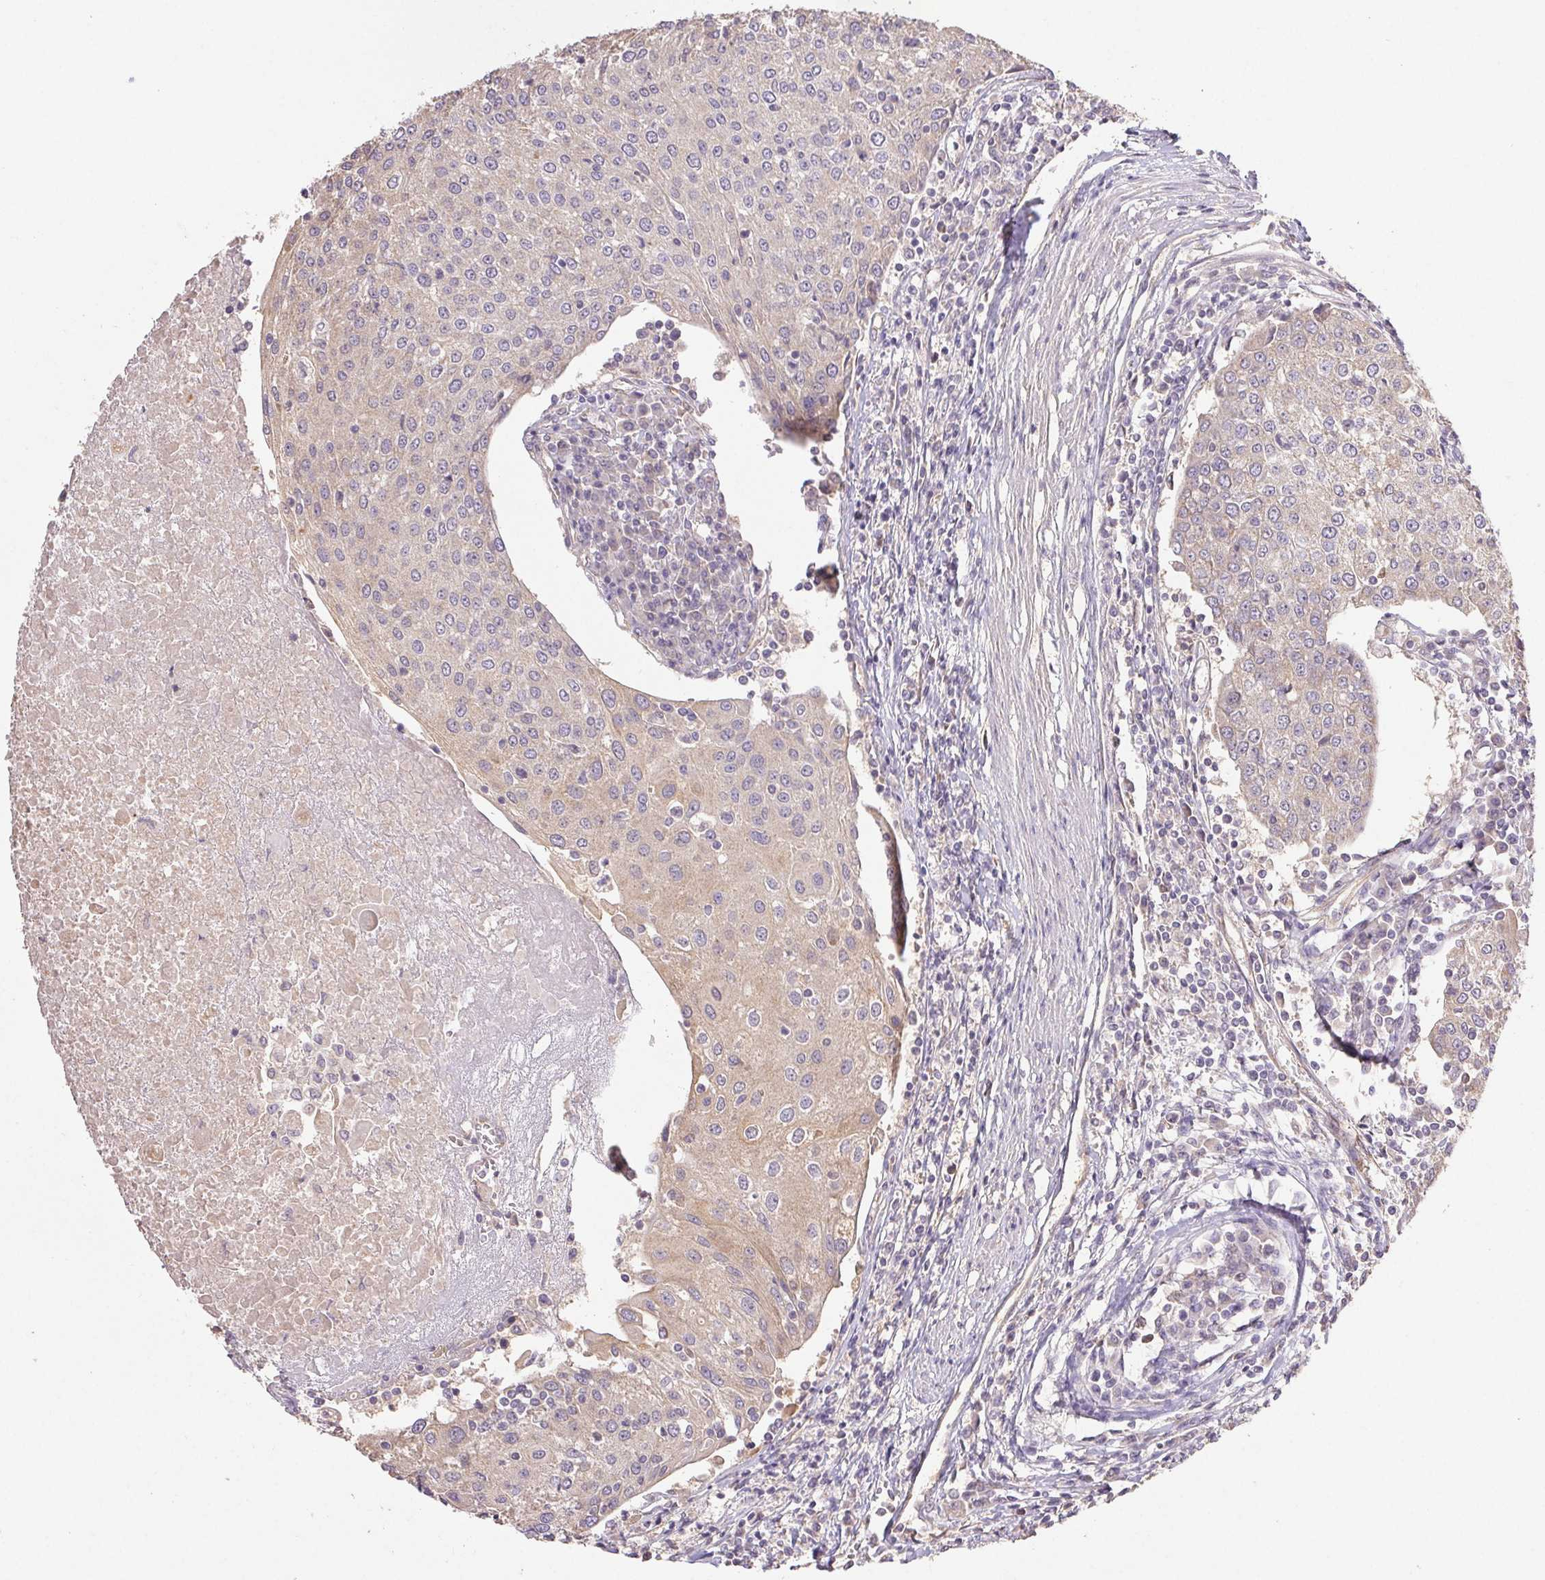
{"staining": {"intensity": "weak", "quantity": ">75%", "location": "cytoplasmic/membranous"}, "tissue": "urothelial cancer", "cell_type": "Tumor cells", "image_type": "cancer", "snomed": [{"axis": "morphology", "description": "Urothelial carcinoma, High grade"}, {"axis": "topography", "description": "Urinary bladder"}], "caption": "Approximately >75% of tumor cells in urothelial carcinoma (high-grade) demonstrate weak cytoplasmic/membranous protein staining as visualized by brown immunohistochemical staining.", "gene": "RAB11A", "patient": {"sex": "female", "age": 85}}